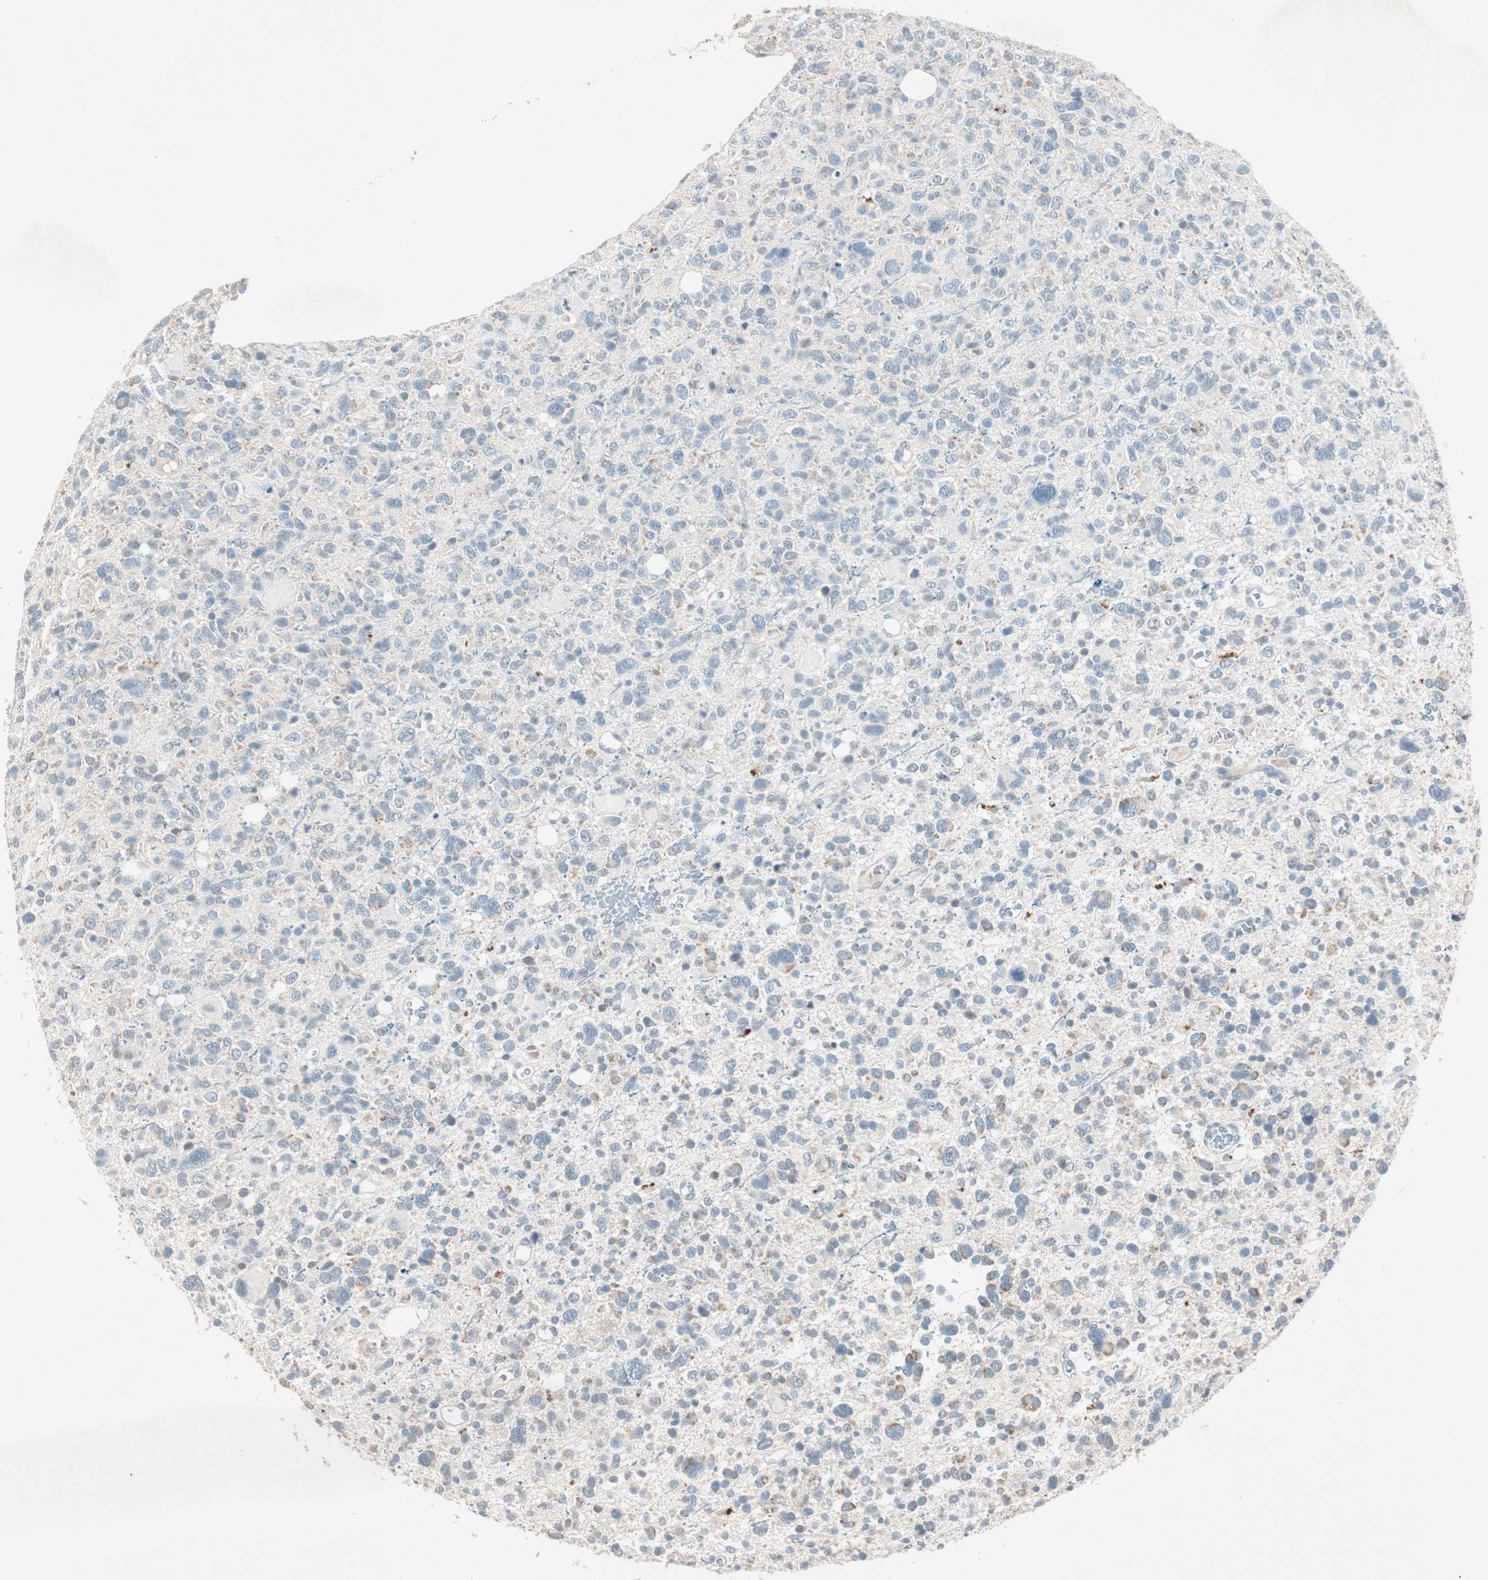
{"staining": {"intensity": "weak", "quantity": "<25%", "location": "cytoplasmic/membranous"}, "tissue": "glioma", "cell_type": "Tumor cells", "image_type": "cancer", "snomed": [{"axis": "morphology", "description": "Glioma, malignant, High grade"}, {"axis": "topography", "description": "Brain"}], "caption": "Tumor cells are negative for protein expression in human glioma.", "gene": "NKAIN1", "patient": {"sex": "male", "age": 48}}